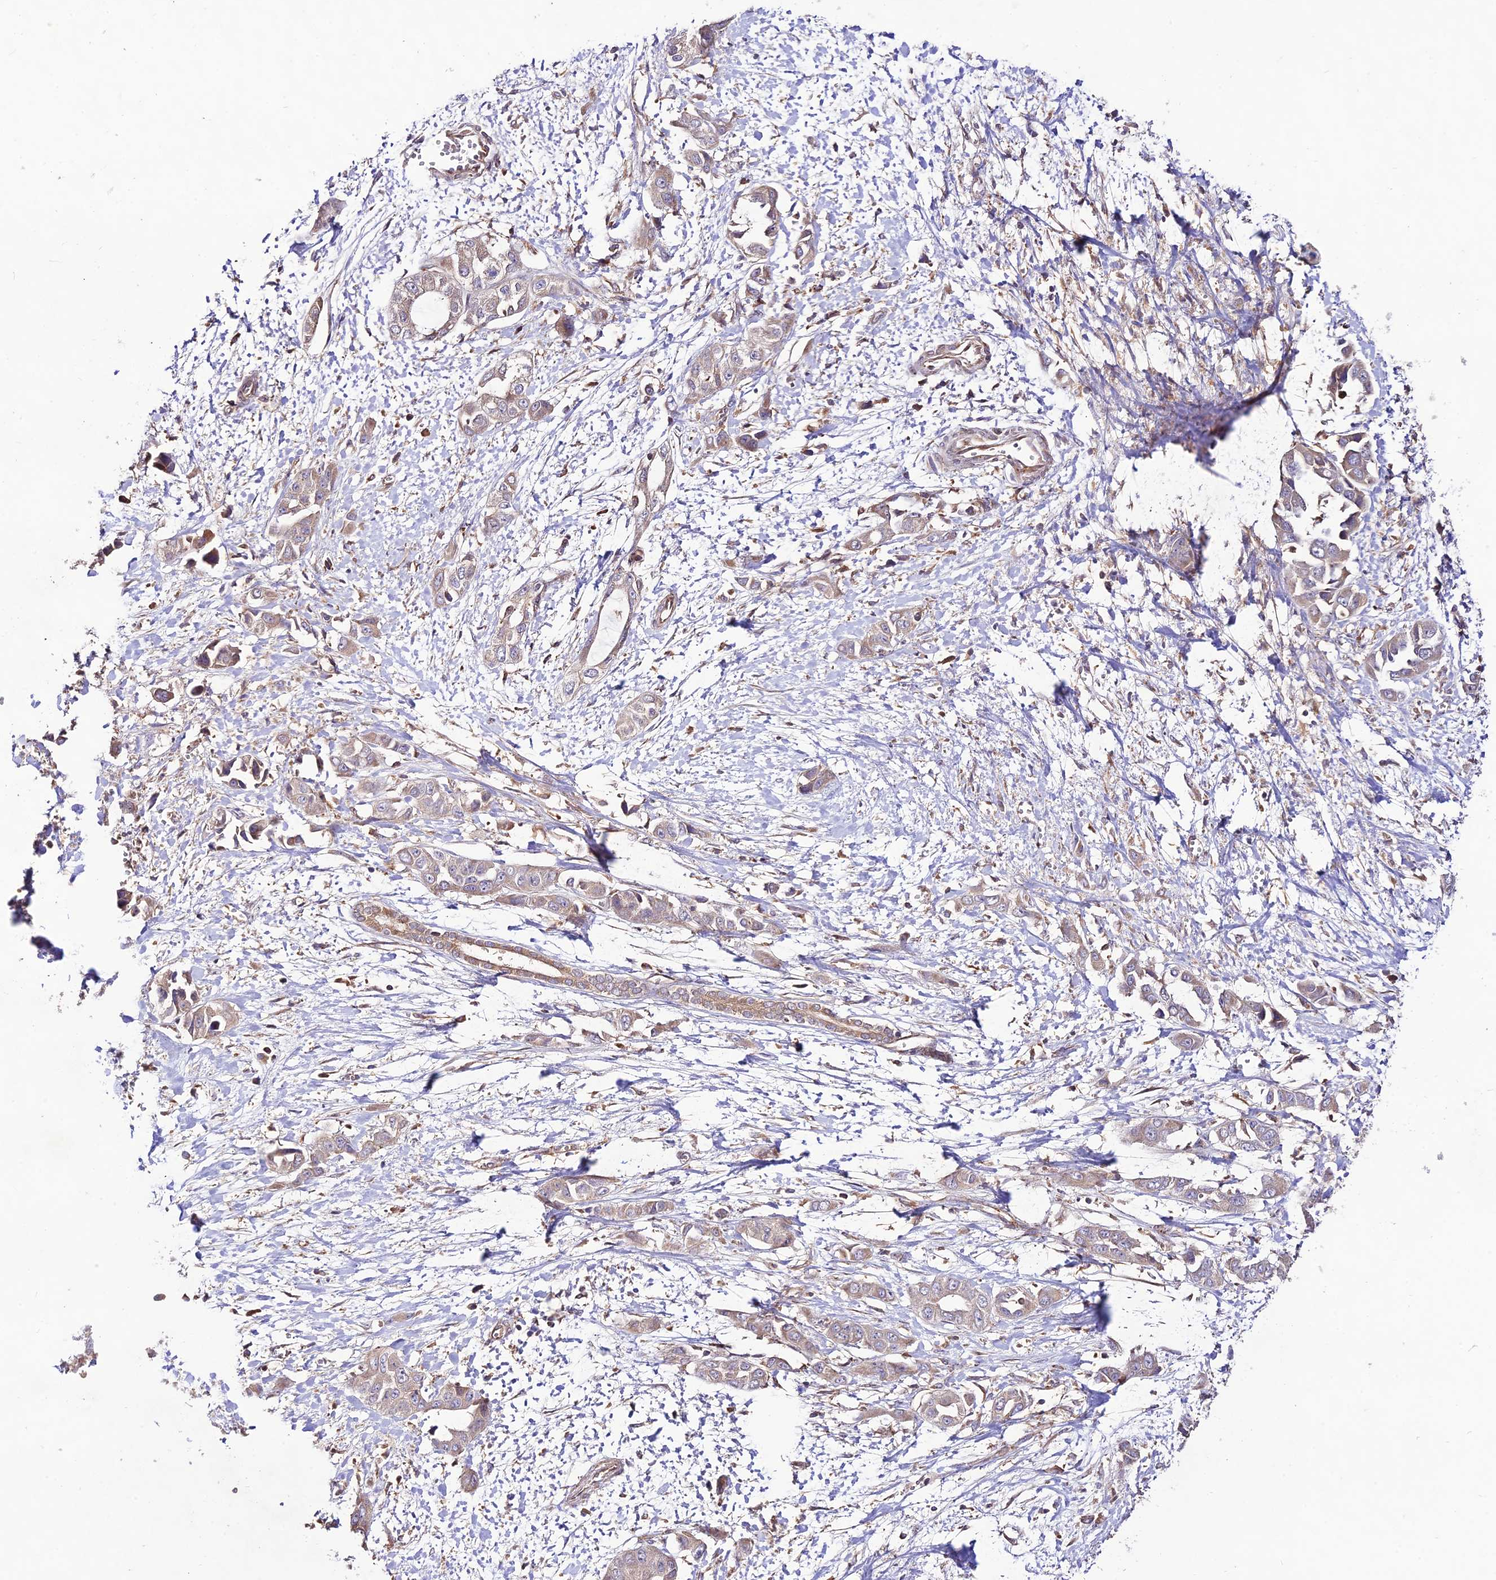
{"staining": {"intensity": "moderate", "quantity": "<25%", "location": "cytoplasmic/membranous"}, "tissue": "liver cancer", "cell_type": "Tumor cells", "image_type": "cancer", "snomed": [{"axis": "morphology", "description": "Cholangiocarcinoma"}, {"axis": "topography", "description": "Liver"}], "caption": "A low amount of moderate cytoplasmic/membranous staining is identified in about <25% of tumor cells in cholangiocarcinoma (liver) tissue.", "gene": "TMEM259", "patient": {"sex": "female", "age": 52}}